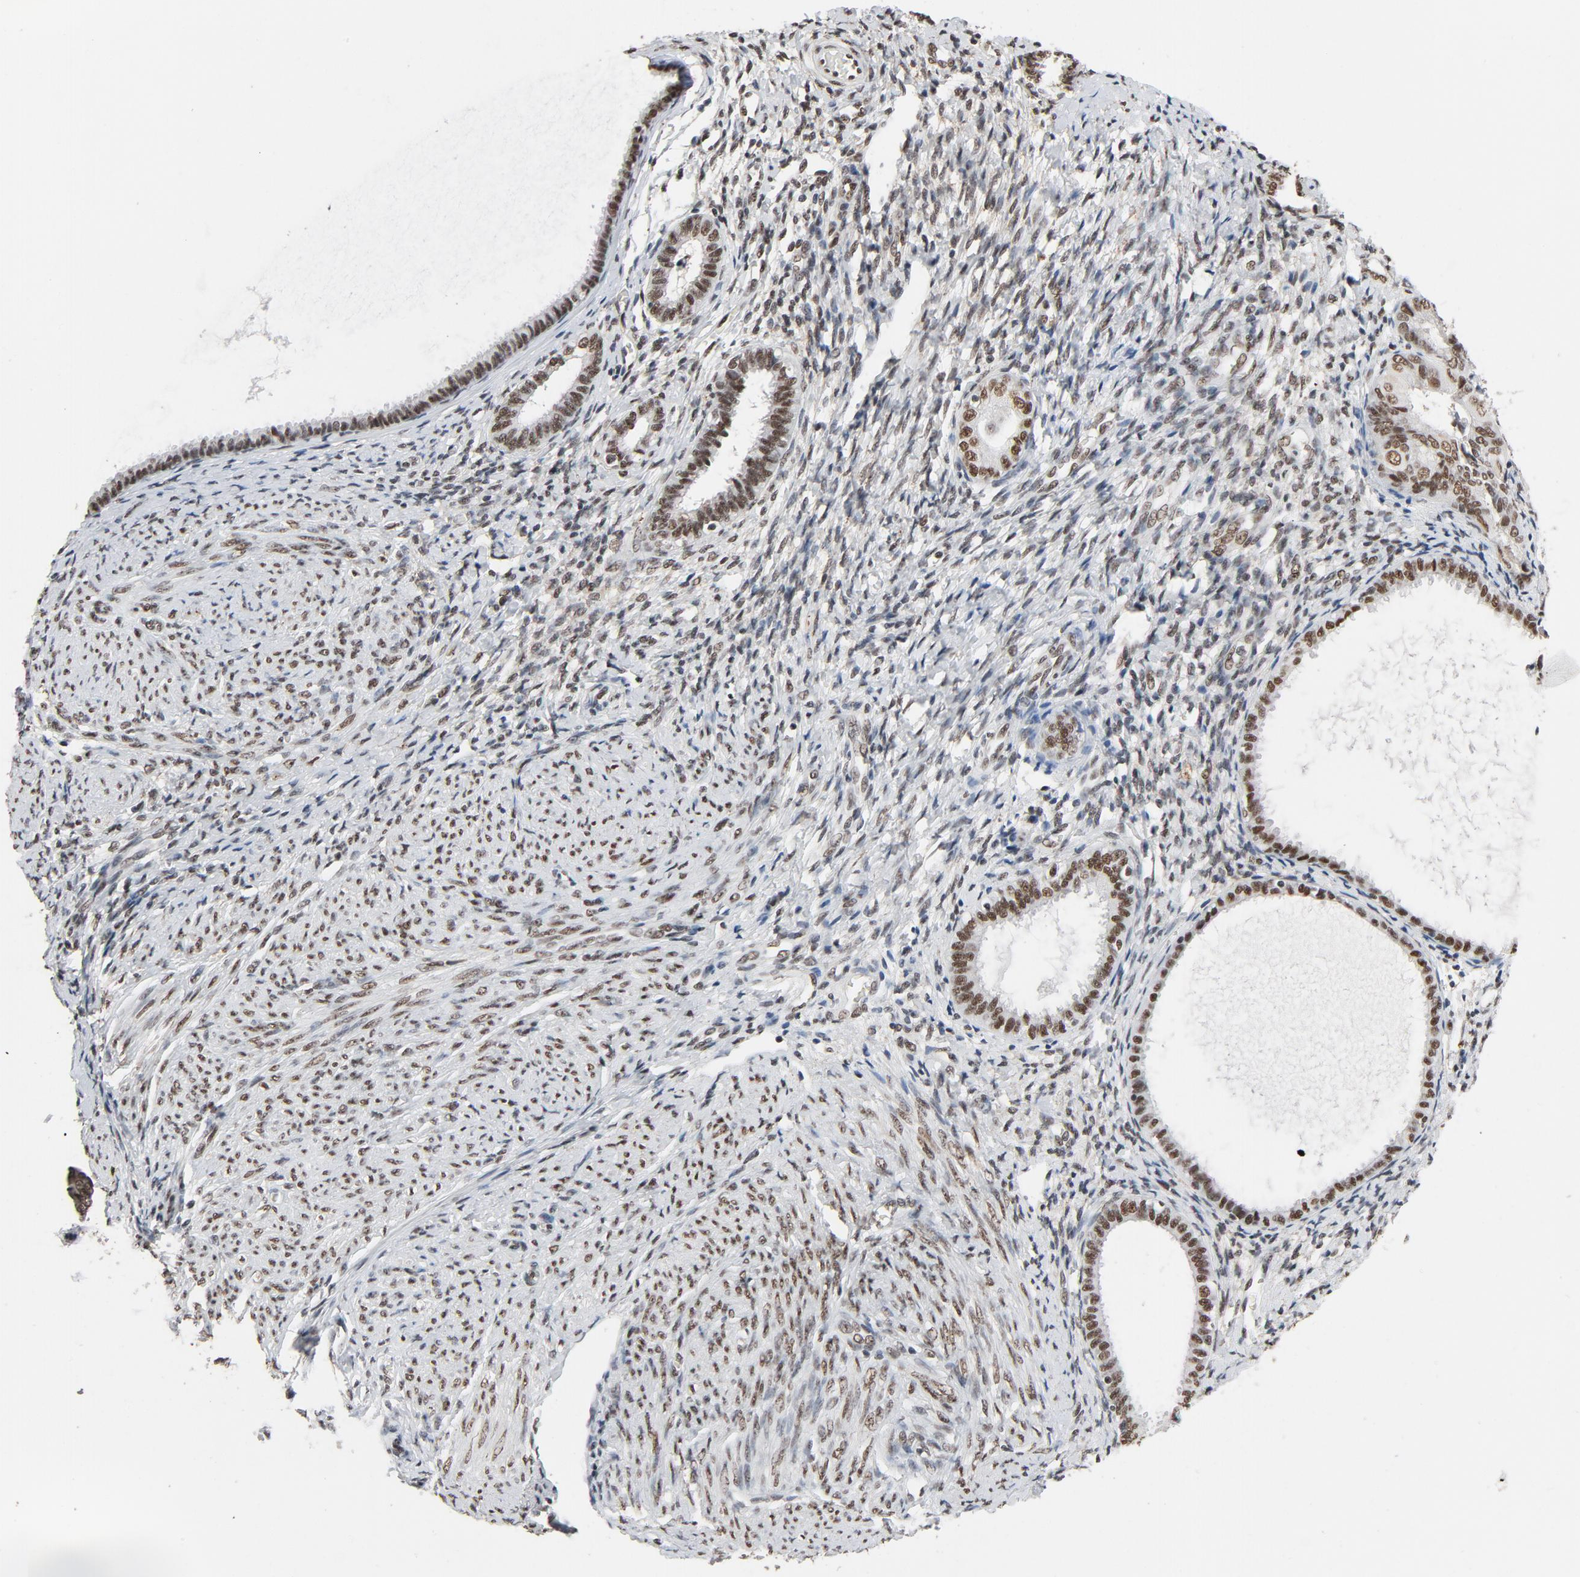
{"staining": {"intensity": "moderate", "quantity": ">75%", "location": "nuclear"}, "tissue": "endometrial cancer", "cell_type": "Tumor cells", "image_type": "cancer", "snomed": [{"axis": "morphology", "description": "Adenocarcinoma, NOS"}, {"axis": "topography", "description": "Endometrium"}], "caption": "Human endometrial cancer stained with a protein marker demonstrates moderate staining in tumor cells.", "gene": "MRE11", "patient": {"sex": "female", "age": 63}}